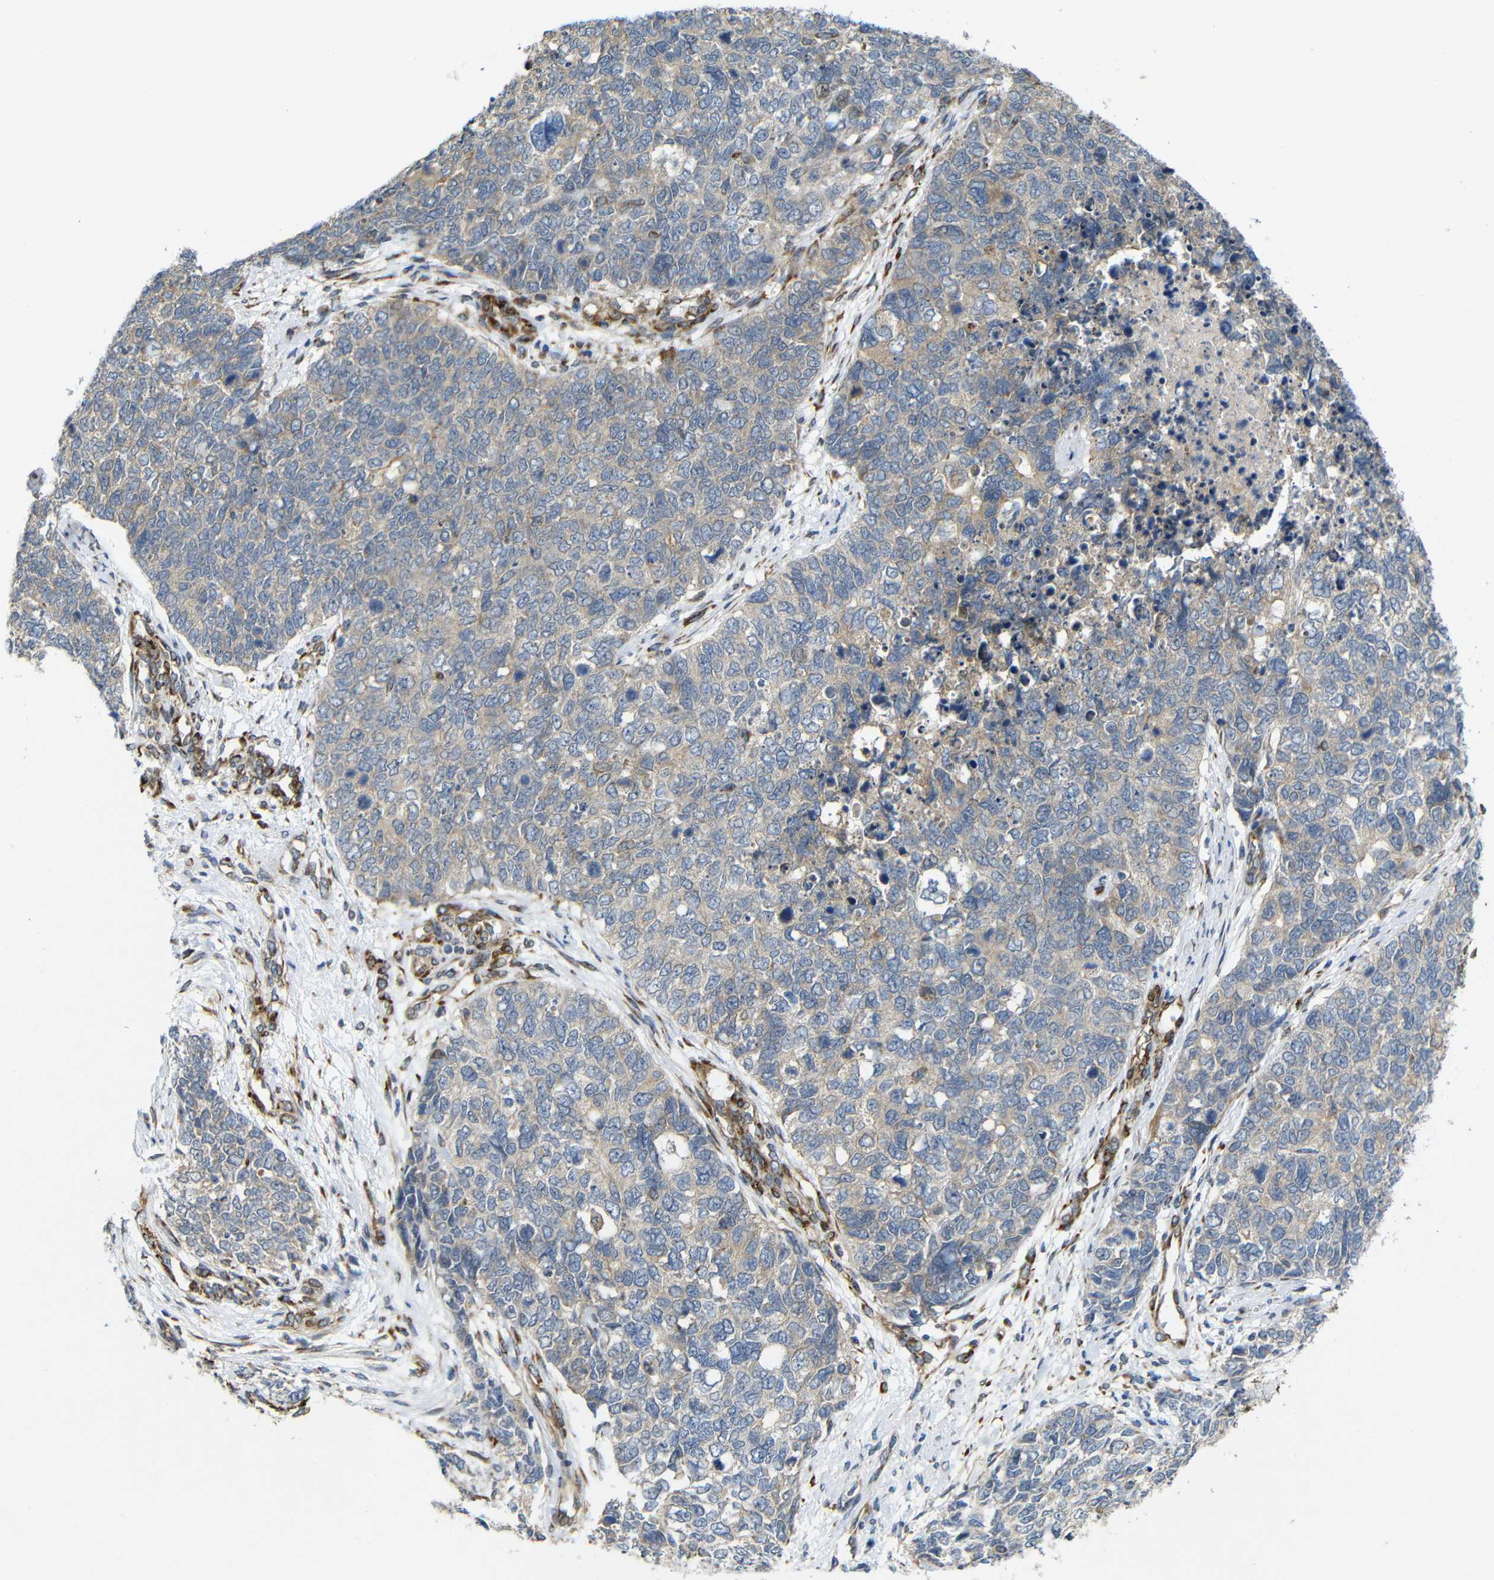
{"staining": {"intensity": "weak", "quantity": ">75%", "location": "cytoplasmic/membranous"}, "tissue": "cervical cancer", "cell_type": "Tumor cells", "image_type": "cancer", "snomed": [{"axis": "morphology", "description": "Squamous cell carcinoma, NOS"}, {"axis": "topography", "description": "Cervix"}], "caption": "Brown immunohistochemical staining in human cervical cancer demonstrates weak cytoplasmic/membranous staining in about >75% of tumor cells. The staining was performed using DAB, with brown indicating positive protein expression. Nuclei are stained blue with hematoxylin.", "gene": "P3H2", "patient": {"sex": "female", "age": 63}}